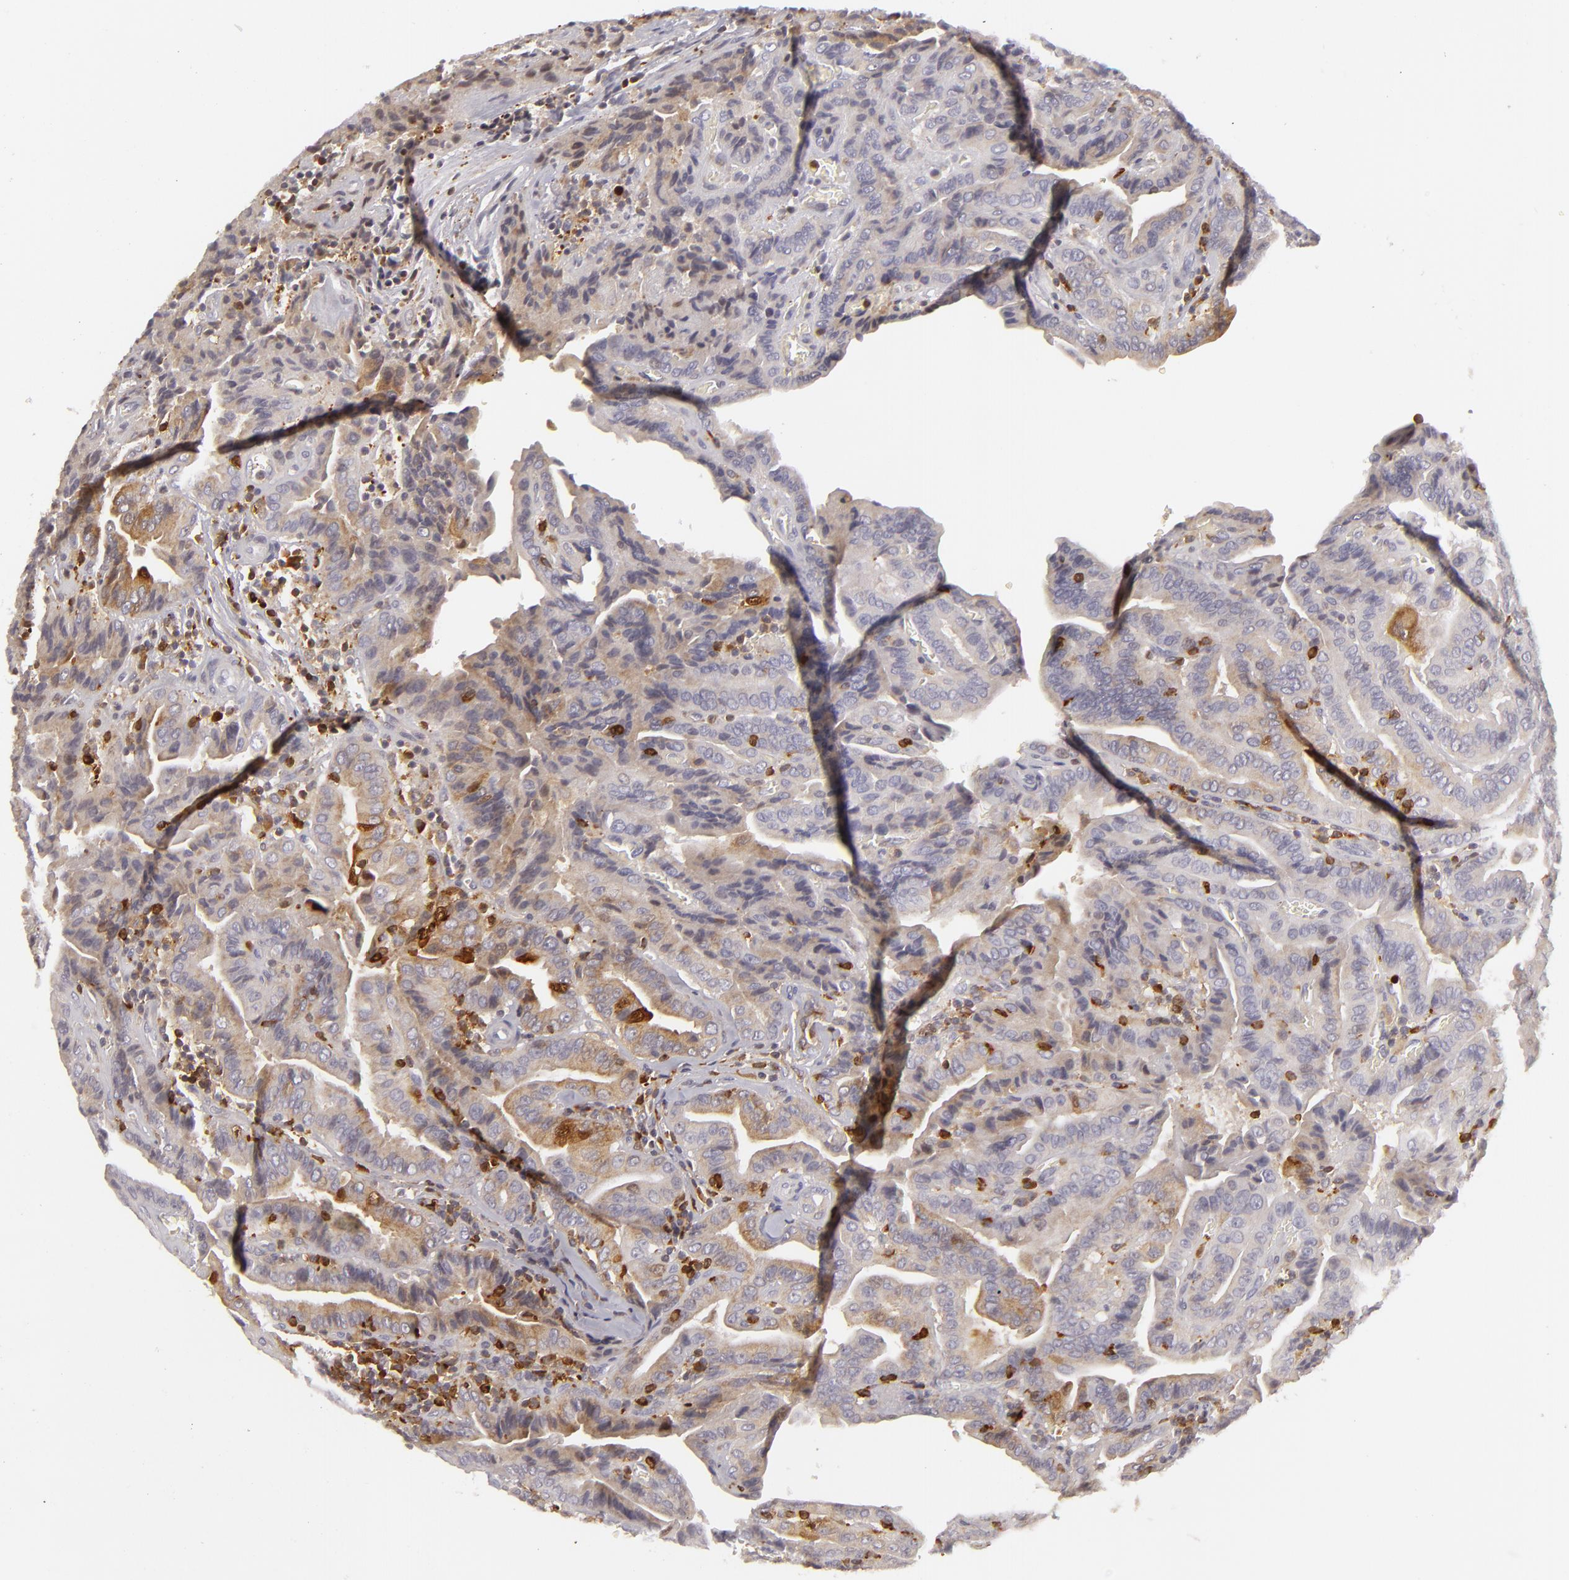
{"staining": {"intensity": "moderate", "quantity": "<25%", "location": "cytoplasmic/membranous,nuclear"}, "tissue": "thyroid cancer", "cell_type": "Tumor cells", "image_type": "cancer", "snomed": [{"axis": "morphology", "description": "Papillary adenocarcinoma, NOS"}, {"axis": "topography", "description": "Thyroid gland"}], "caption": "Thyroid cancer (papillary adenocarcinoma) stained with DAB IHC reveals low levels of moderate cytoplasmic/membranous and nuclear staining in approximately <25% of tumor cells.", "gene": "APOBEC3G", "patient": {"sex": "female", "age": 71}}